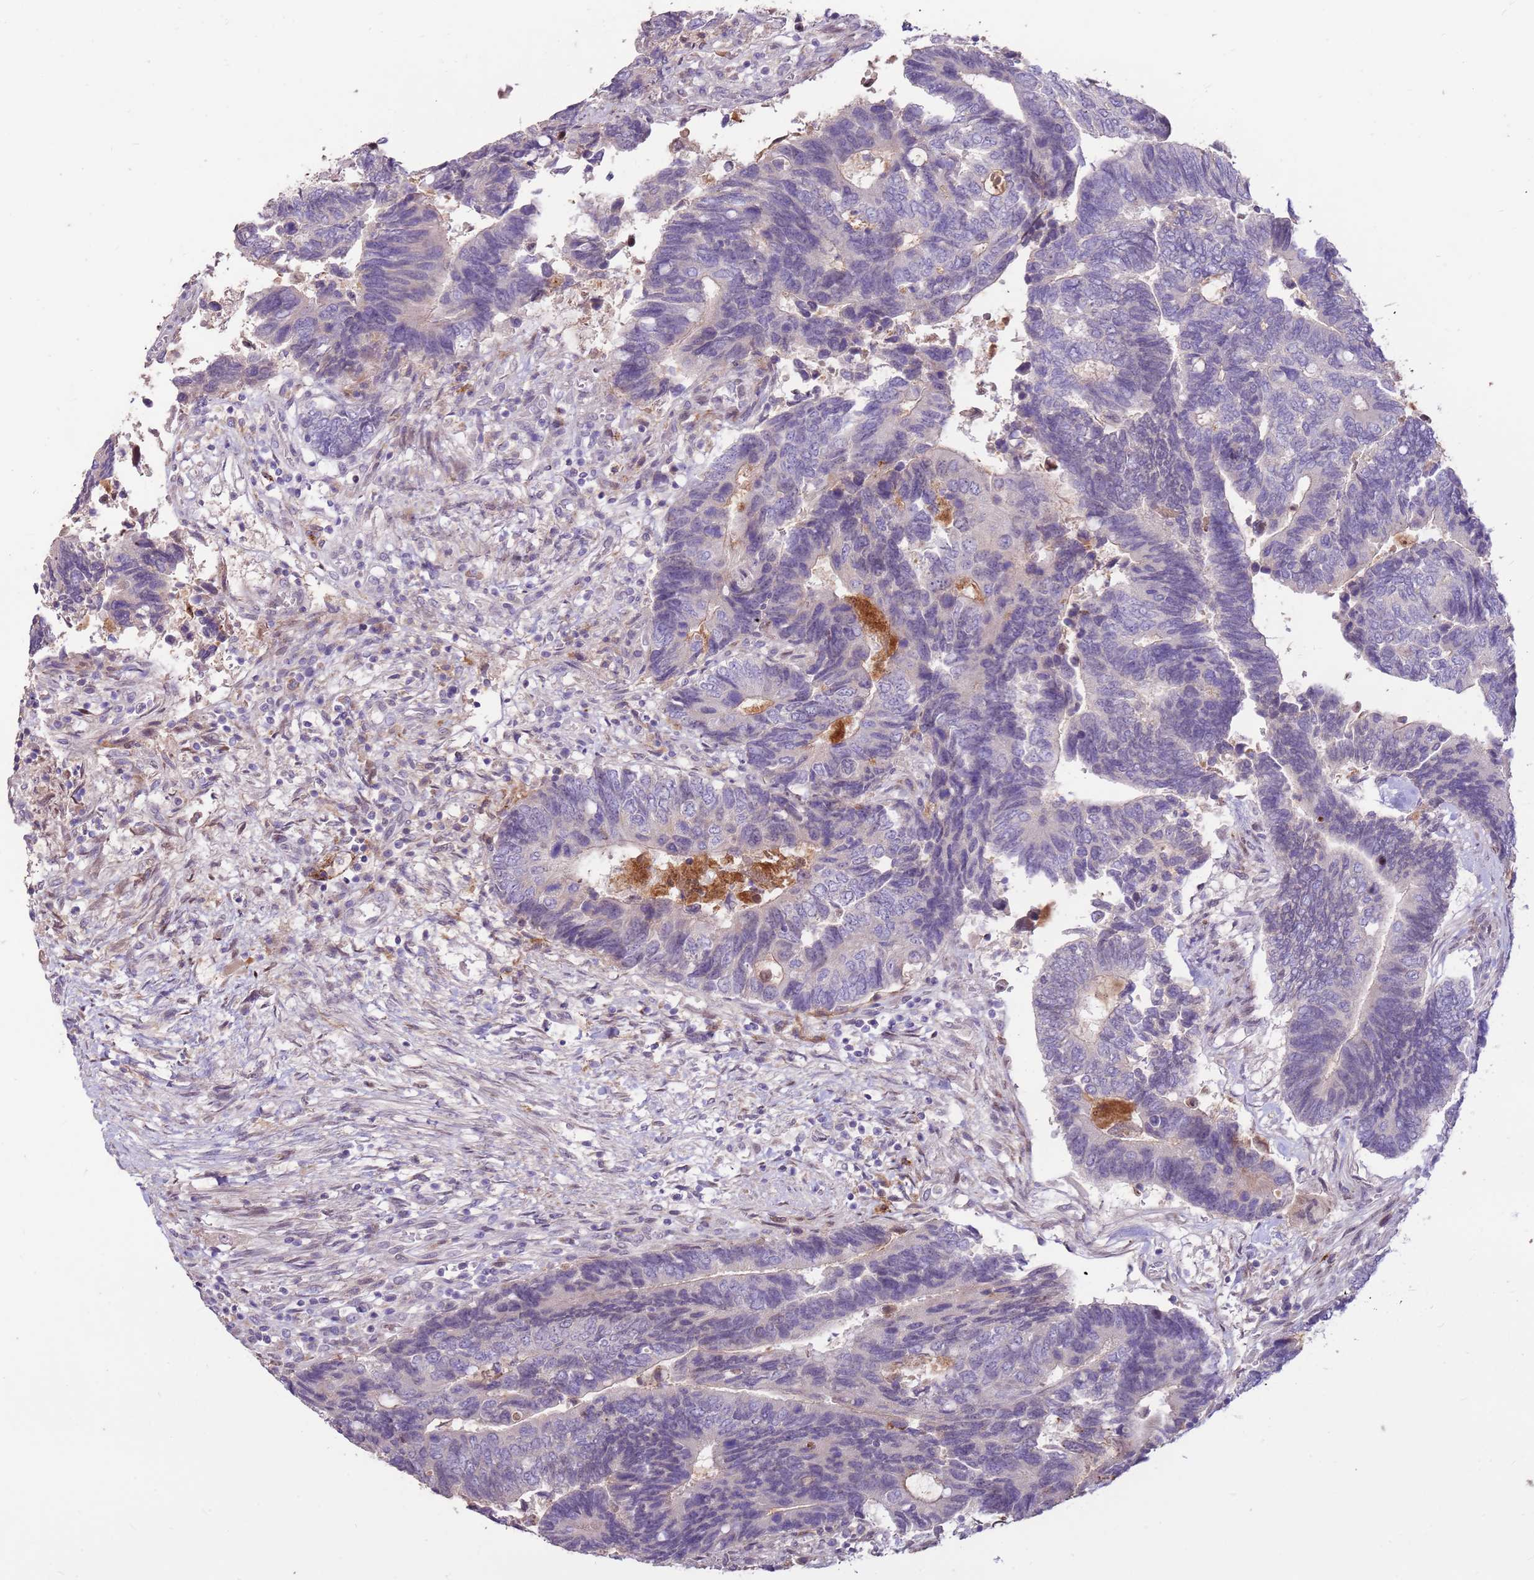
{"staining": {"intensity": "negative", "quantity": "none", "location": "none"}, "tissue": "colorectal cancer", "cell_type": "Tumor cells", "image_type": "cancer", "snomed": [{"axis": "morphology", "description": "Adenocarcinoma, NOS"}, {"axis": "topography", "description": "Colon"}], "caption": "Tumor cells show no significant staining in colorectal cancer (adenocarcinoma).", "gene": "LGI4", "patient": {"sex": "male", "age": 87}}